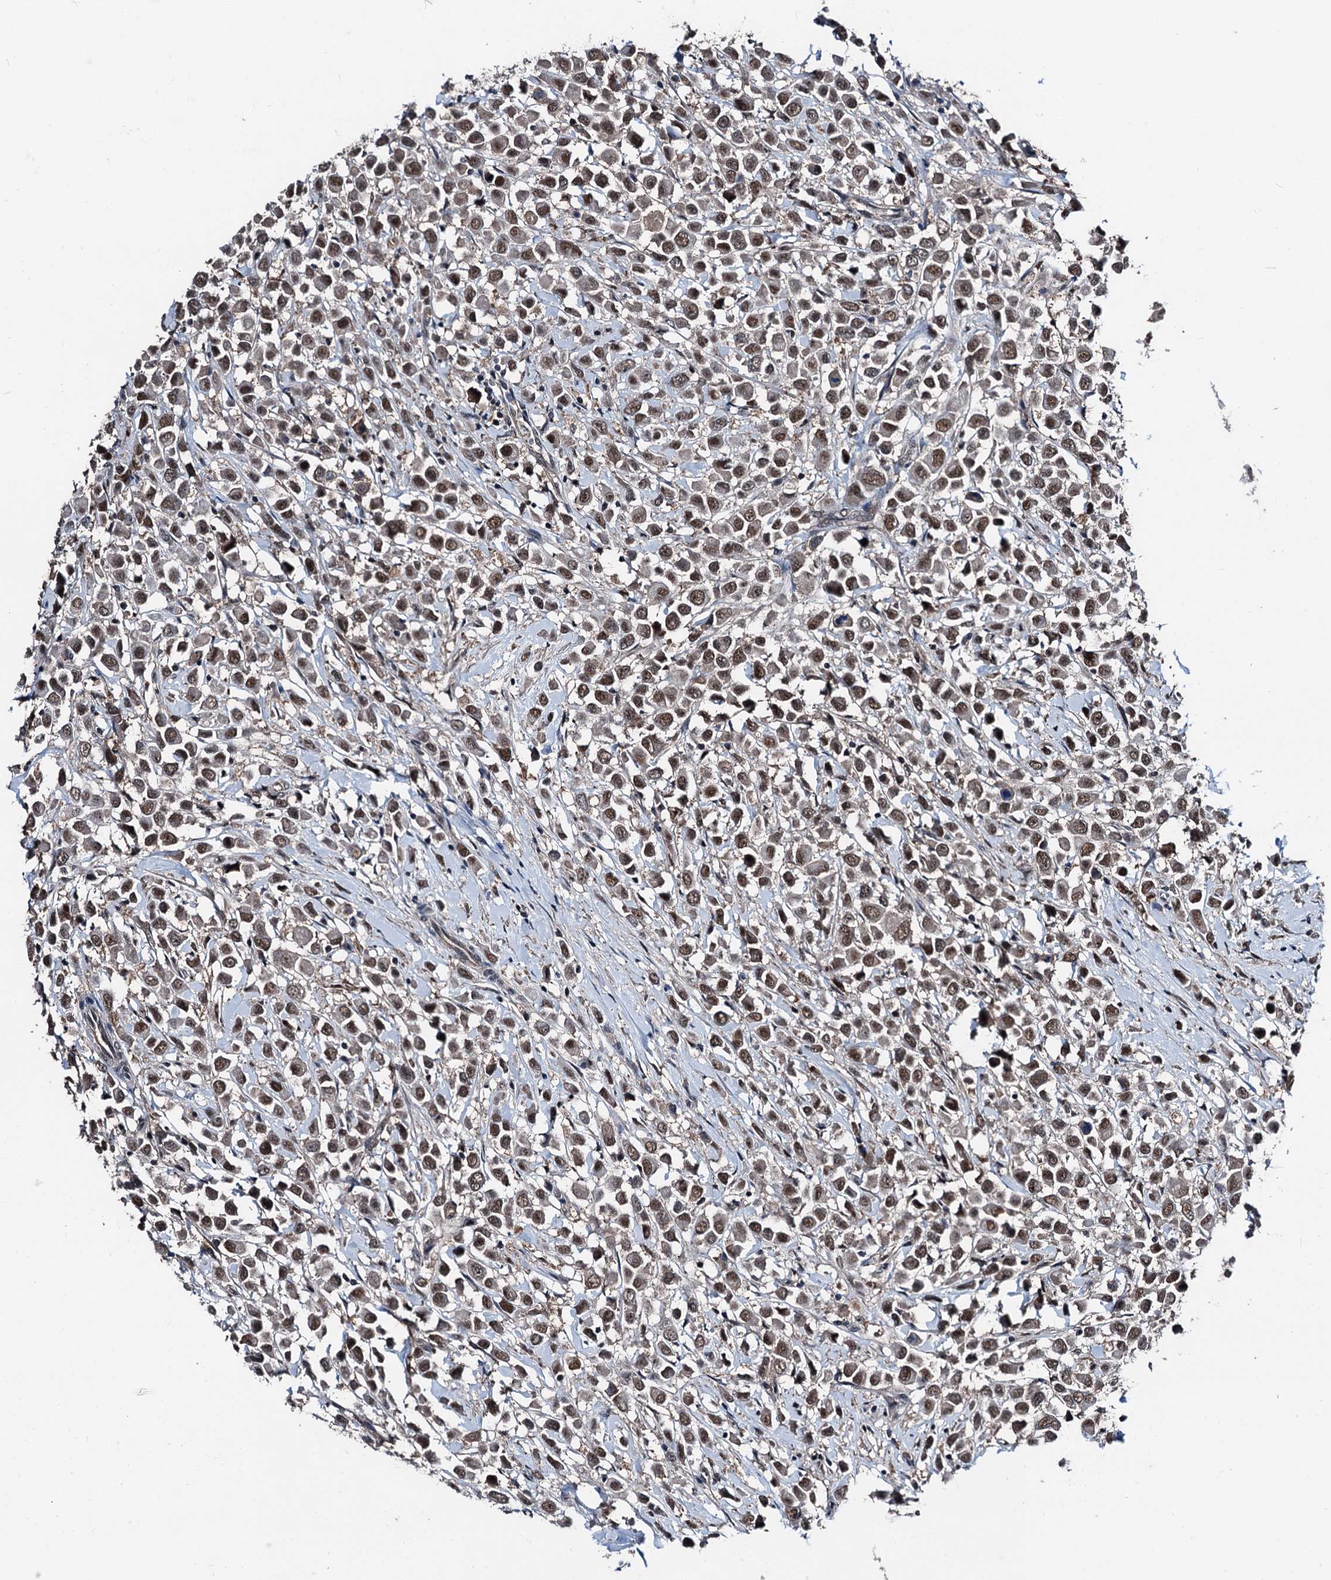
{"staining": {"intensity": "moderate", "quantity": ">75%", "location": "nuclear"}, "tissue": "breast cancer", "cell_type": "Tumor cells", "image_type": "cancer", "snomed": [{"axis": "morphology", "description": "Duct carcinoma"}, {"axis": "topography", "description": "Breast"}], "caption": "Protein expression analysis of breast infiltrating ductal carcinoma shows moderate nuclear staining in about >75% of tumor cells.", "gene": "PSMD13", "patient": {"sex": "female", "age": 61}}